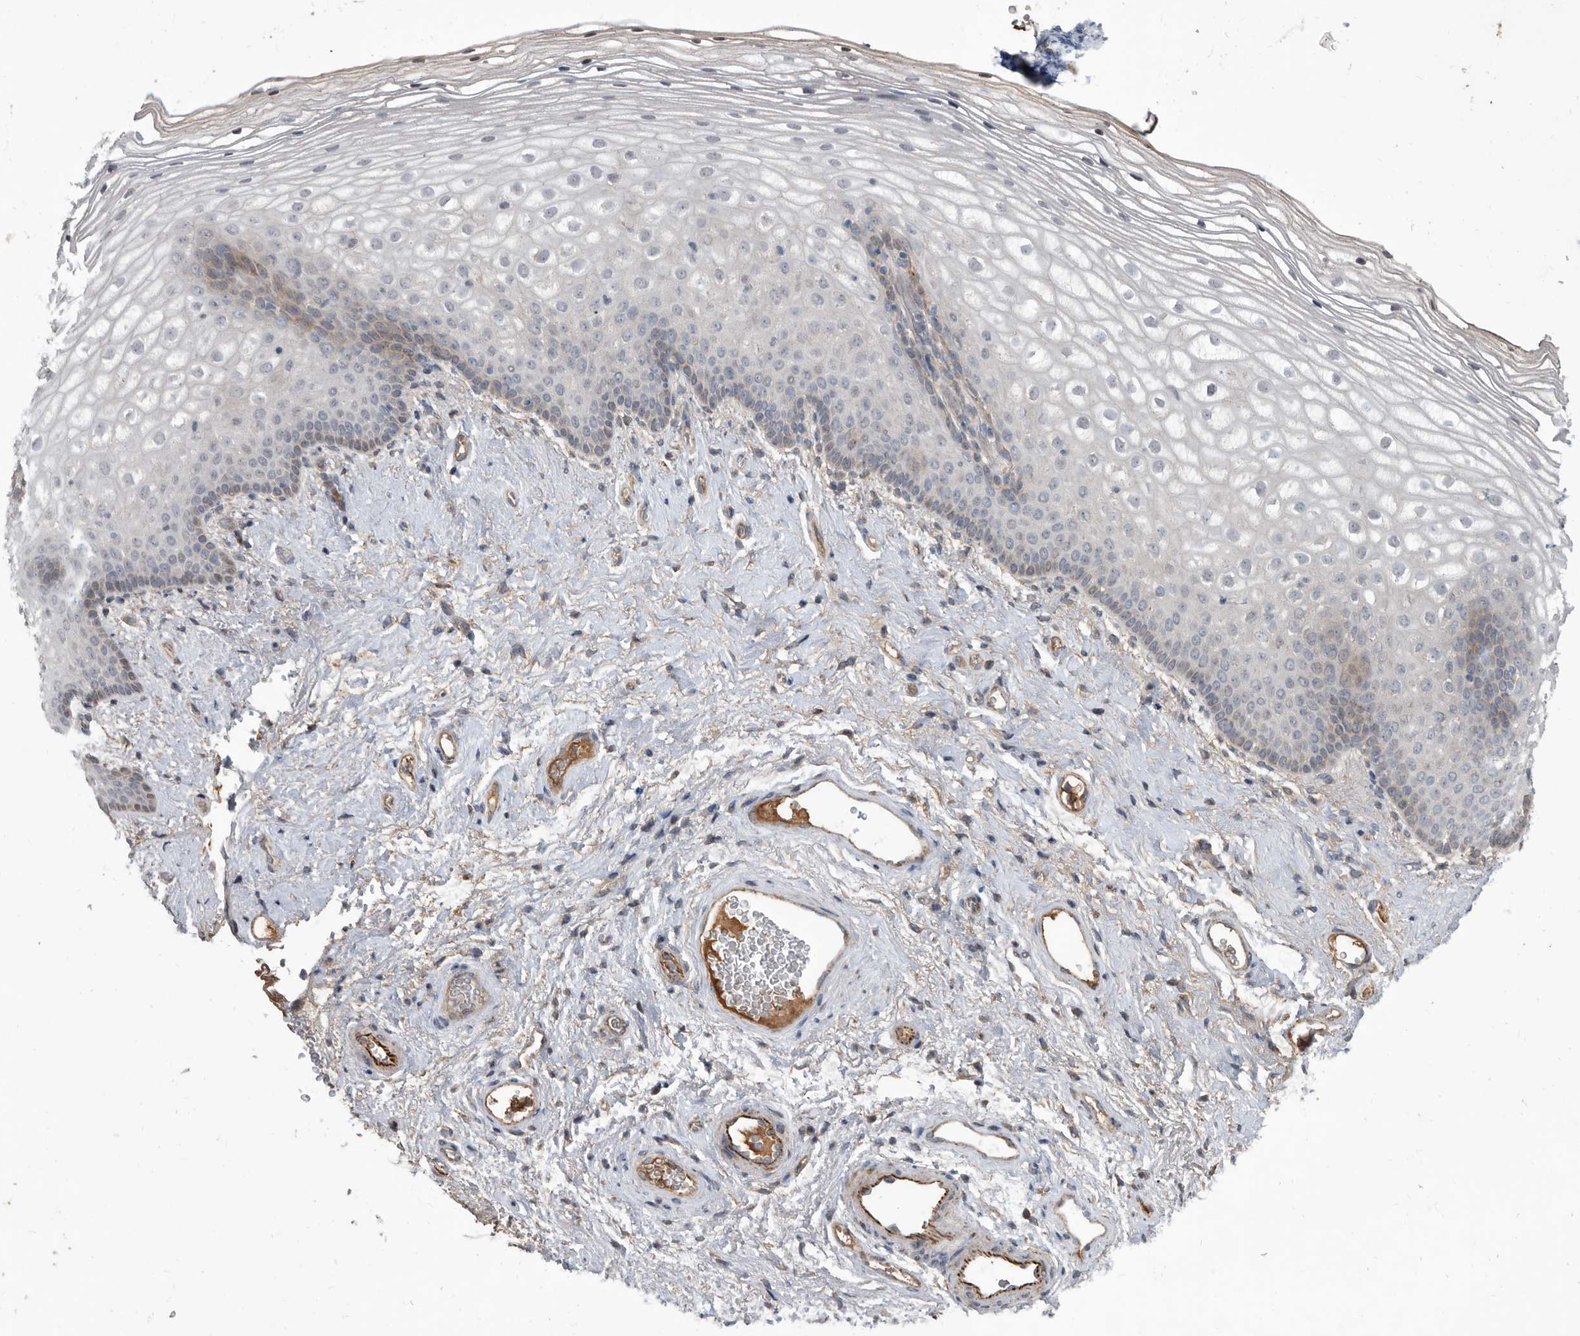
{"staining": {"intensity": "weak", "quantity": "<25%", "location": "cytoplasmic/membranous"}, "tissue": "vagina", "cell_type": "Squamous epithelial cells", "image_type": "normal", "snomed": [{"axis": "morphology", "description": "Normal tissue, NOS"}, {"axis": "topography", "description": "Vagina"}], "caption": "Squamous epithelial cells show no significant staining in normal vagina. (DAB (3,3'-diaminobenzidine) IHC, high magnification).", "gene": "PI15", "patient": {"sex": "female", "age": 60}}